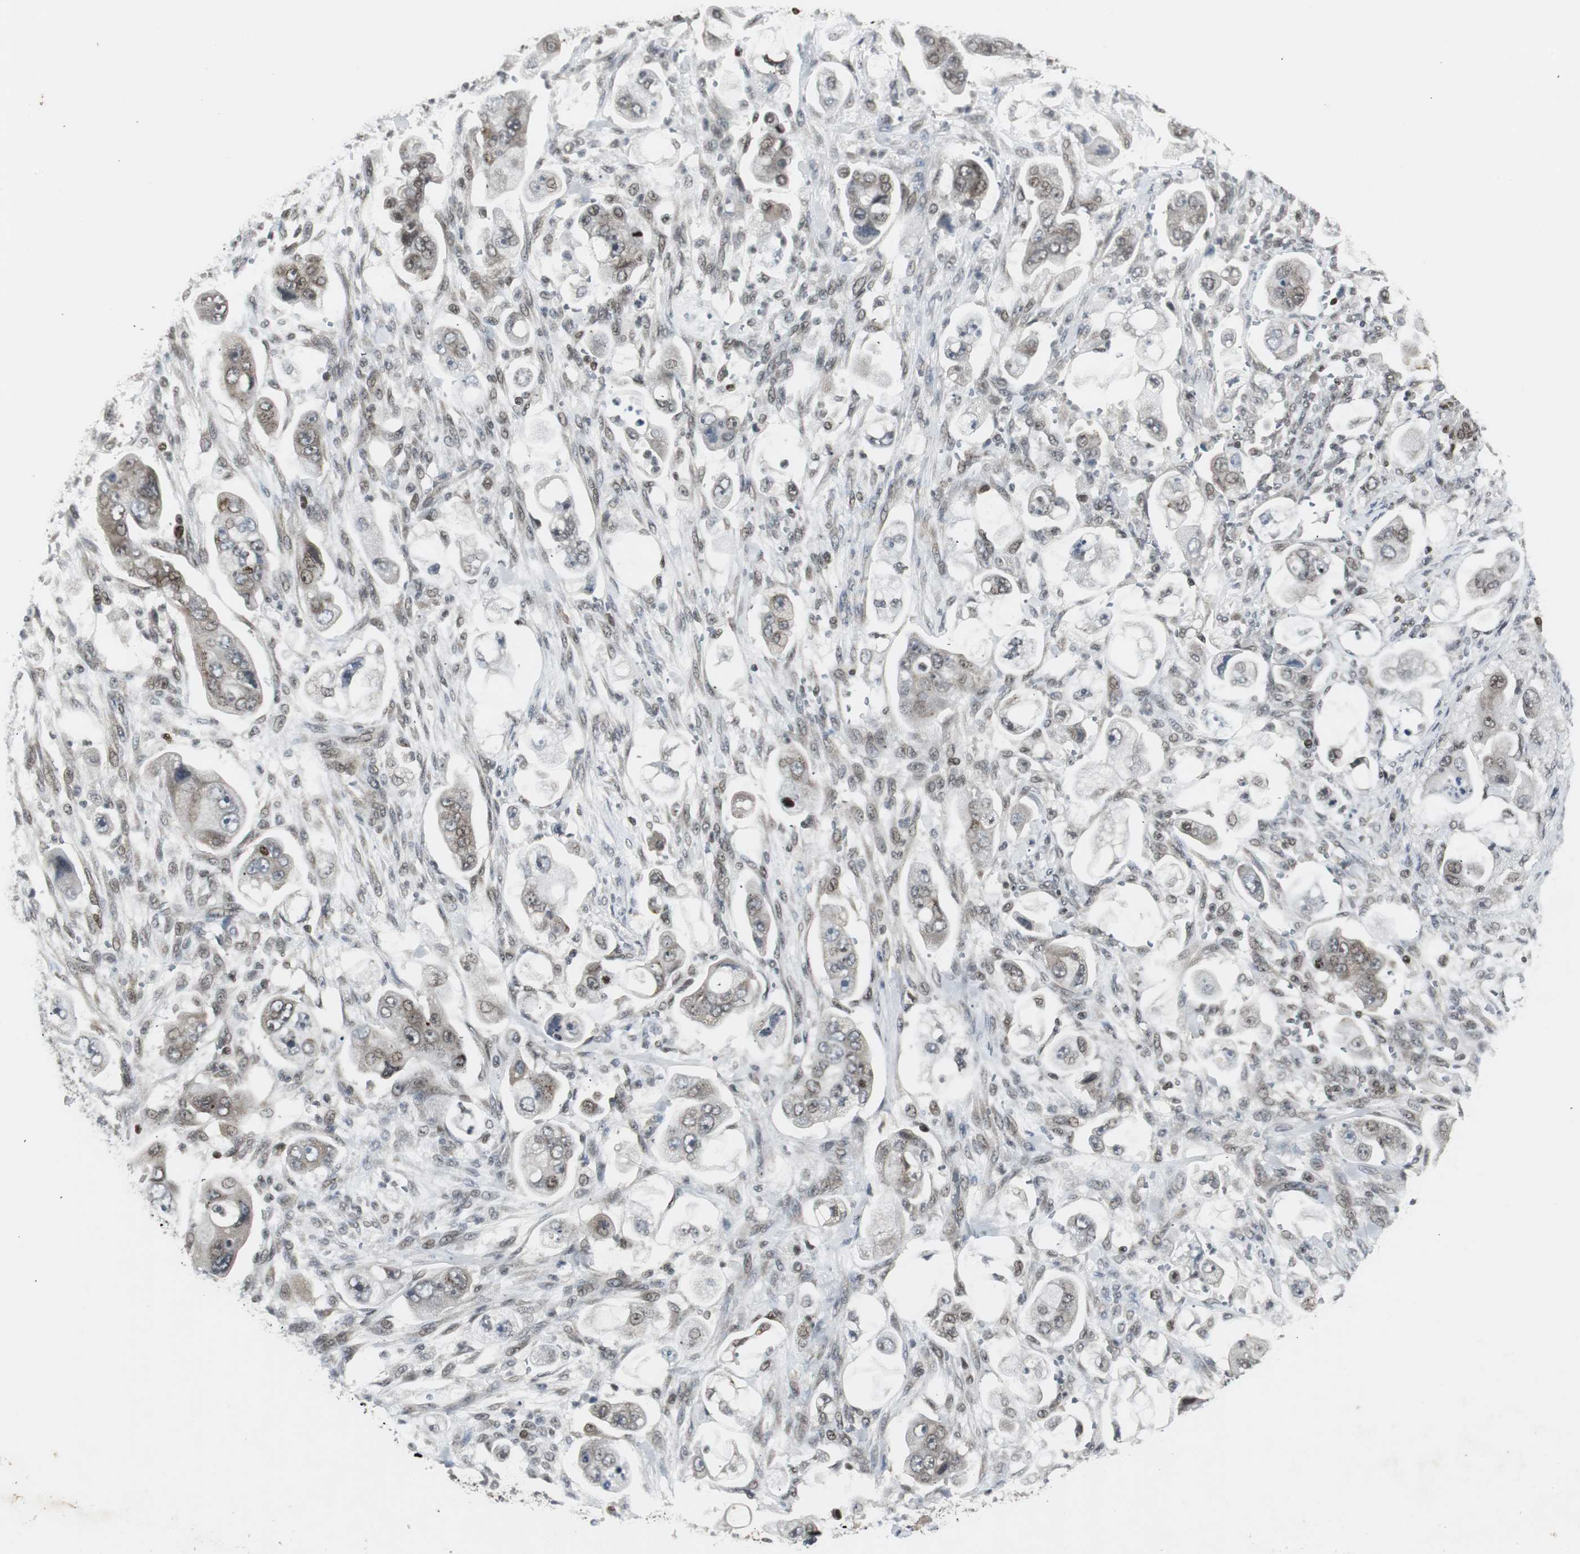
{"staining": {"intensity": "weak", "quantity": "<25%", "location": "cytoplasmic/membranous,nuclear"}, "tissue": "stomach cancer", "cell_type": "Tumor cells", "image_type": "cancer", "snomed": [{"axis": "morphology", "description": "Adenocarcinoma, NOS"}, {"axis": "topography", "description": "Stomach"}], "caption": "DAB (3,3'-diaminobenzidine) immunohistochemical staining of human stomach adenocarcinoma shows no significant staining in tumor cells.", "gene": "MPG", "patient": {"sex": "male", "age": 62}}